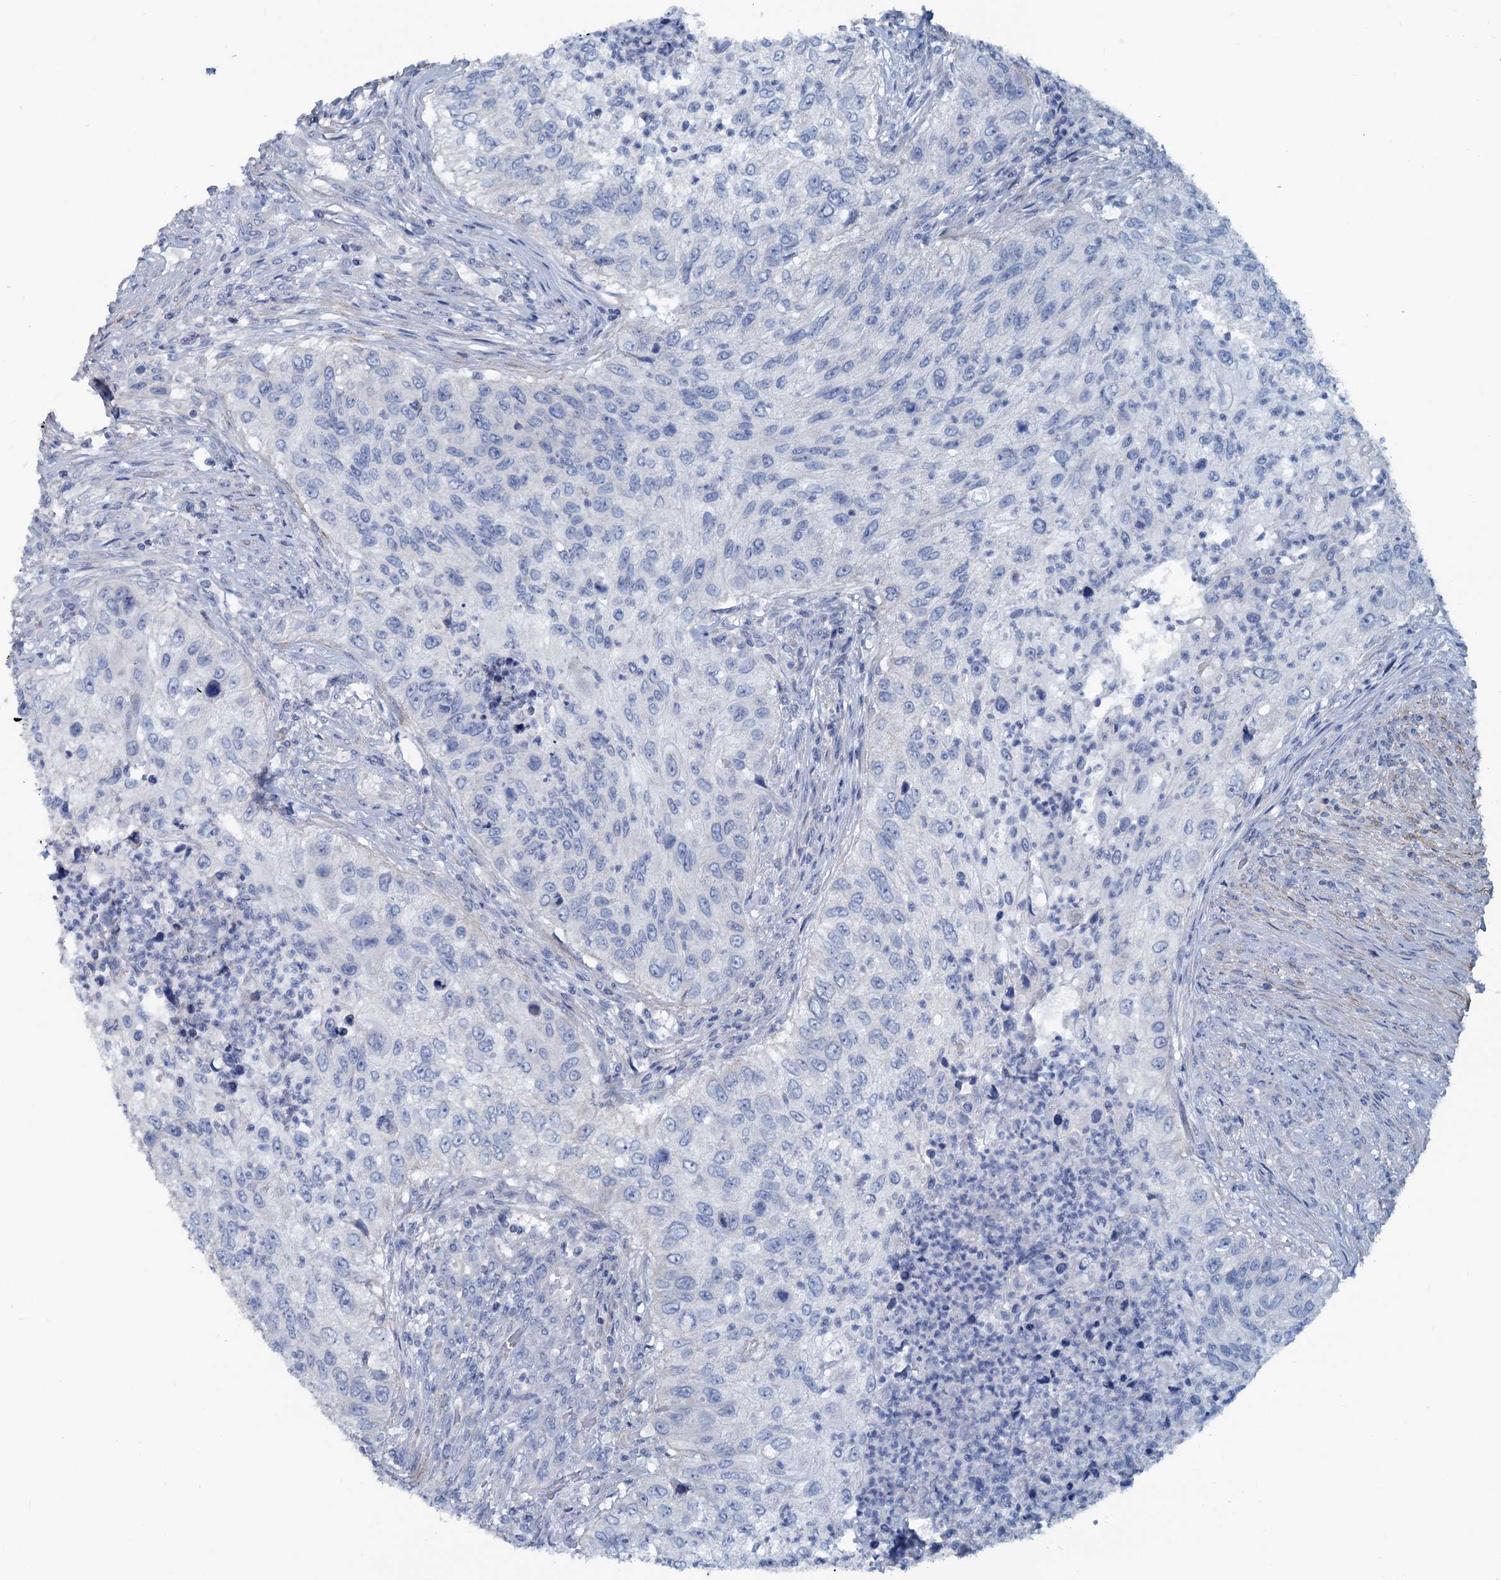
{"staining": {"intensity": "negative", "quantity": "none", "location": "none"}, "tissue": "urothelial cancer", "cell_type": "Tumor cells", "image_type": "cancer", "snomed": [{"axis": "morphology", "description": "Urothelial carcinoma, High grade"}, {"axis": "topography", "description": "Urinary bladder"}], "caption": "The histopathology image reveals no staining of tumor cells in urothelial cancer.", "gene": "SLC1A3", "patient": {"sex": "female", "age": 60}}